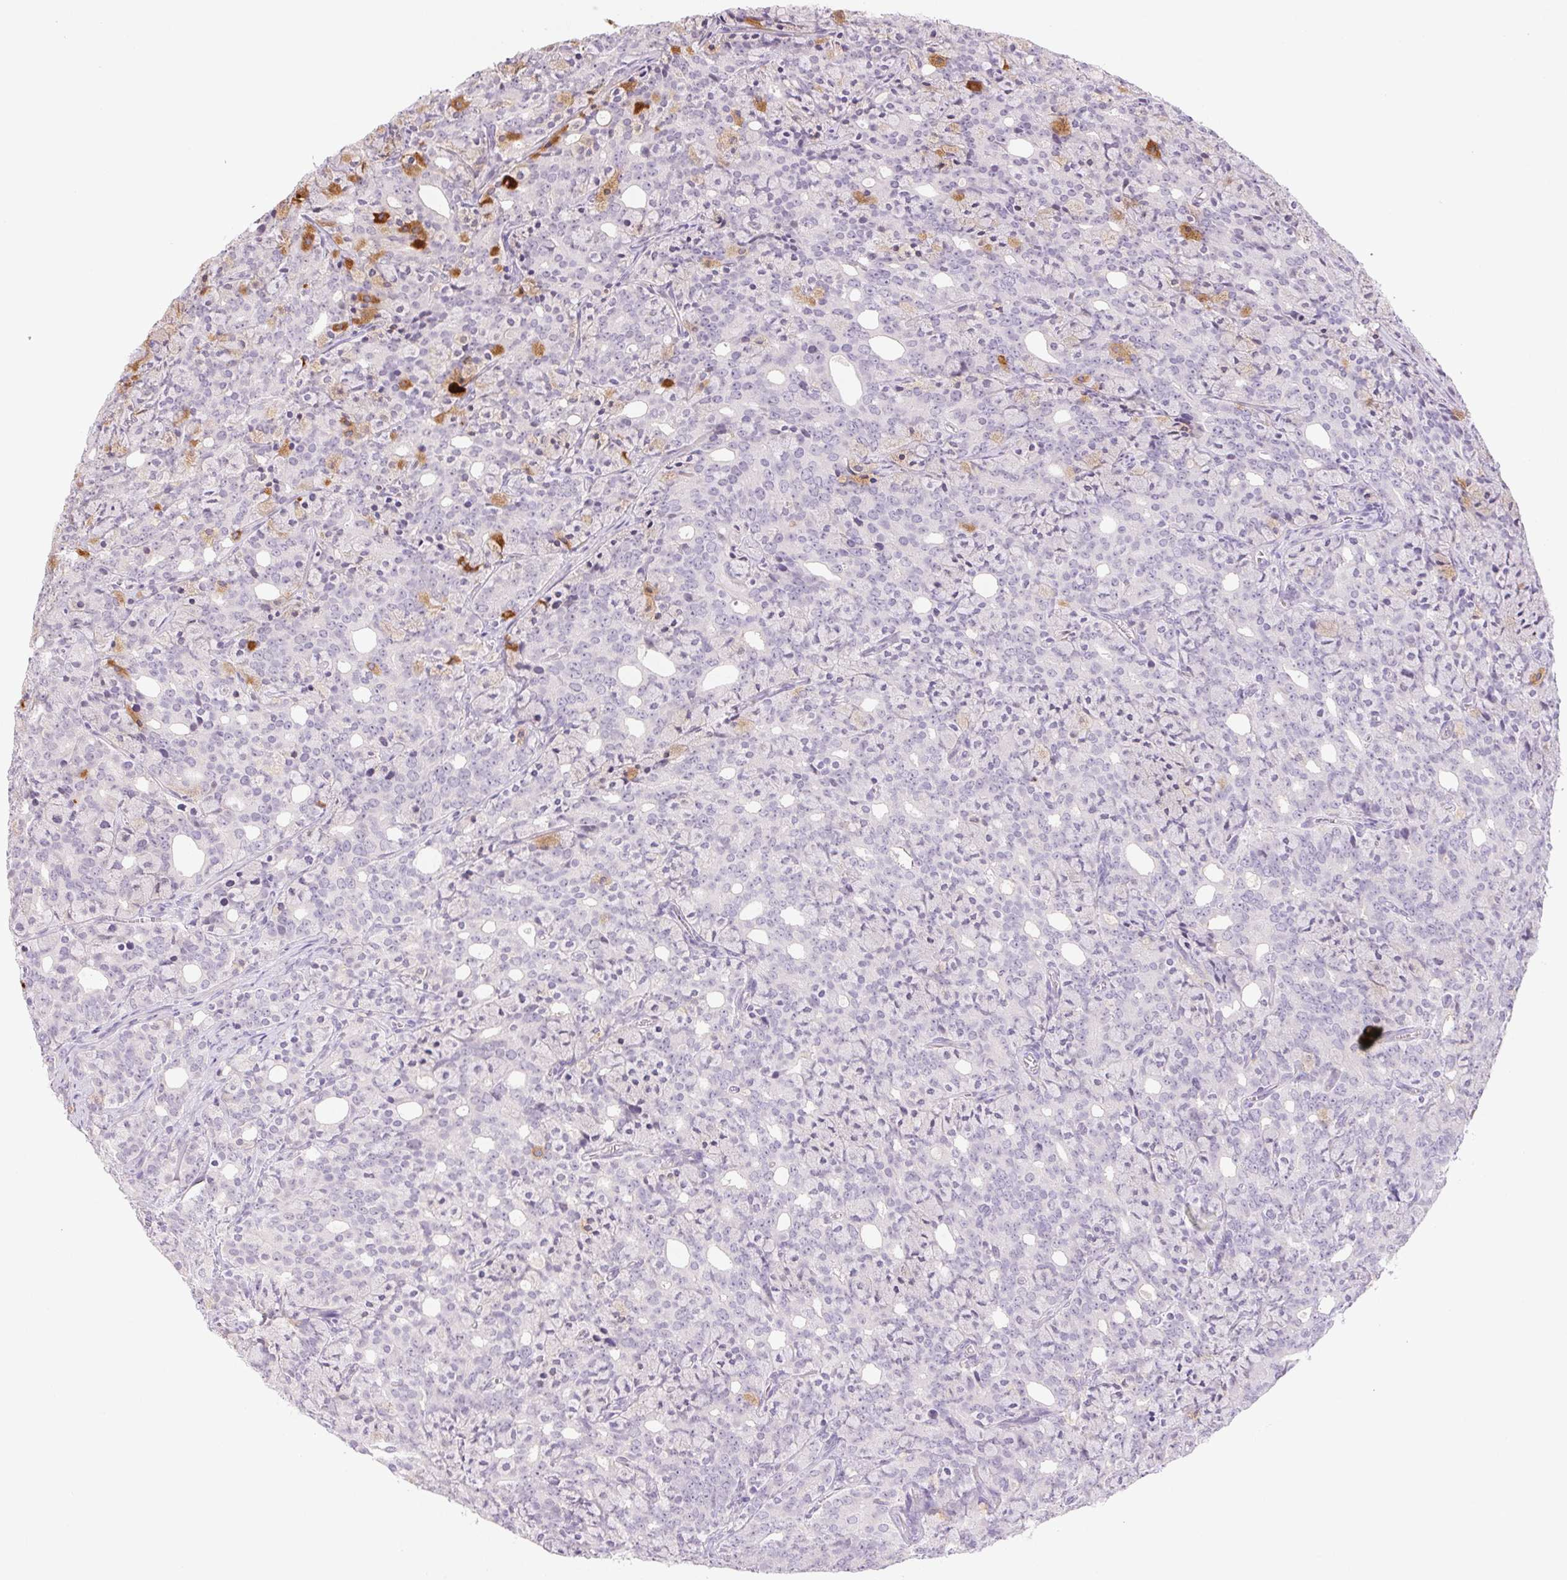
{"staining": {"intensity": "moderate", "quantity": "<25%", "location": "cytoplasmic/membranous"}, "tissue": "prostate cancer", "cell_type": "Tumor cells", "image_type": "cancer", "snomed": [{"axis": "morphology", "description": "Adenocarcinoma, High grade"}, {"axis": "topography", "description": "Prostate"}], "caption": "Approximately <25% of tumor cells in prostate cancer (adenocarcinoma (high-grade)) demonstrate moderate cytoplasmic/membranous protein positivity as visualized by brown immunohistochemical staining.", "gene": "BPIFB2", "patient": {"sex": "male", "age": 84}}